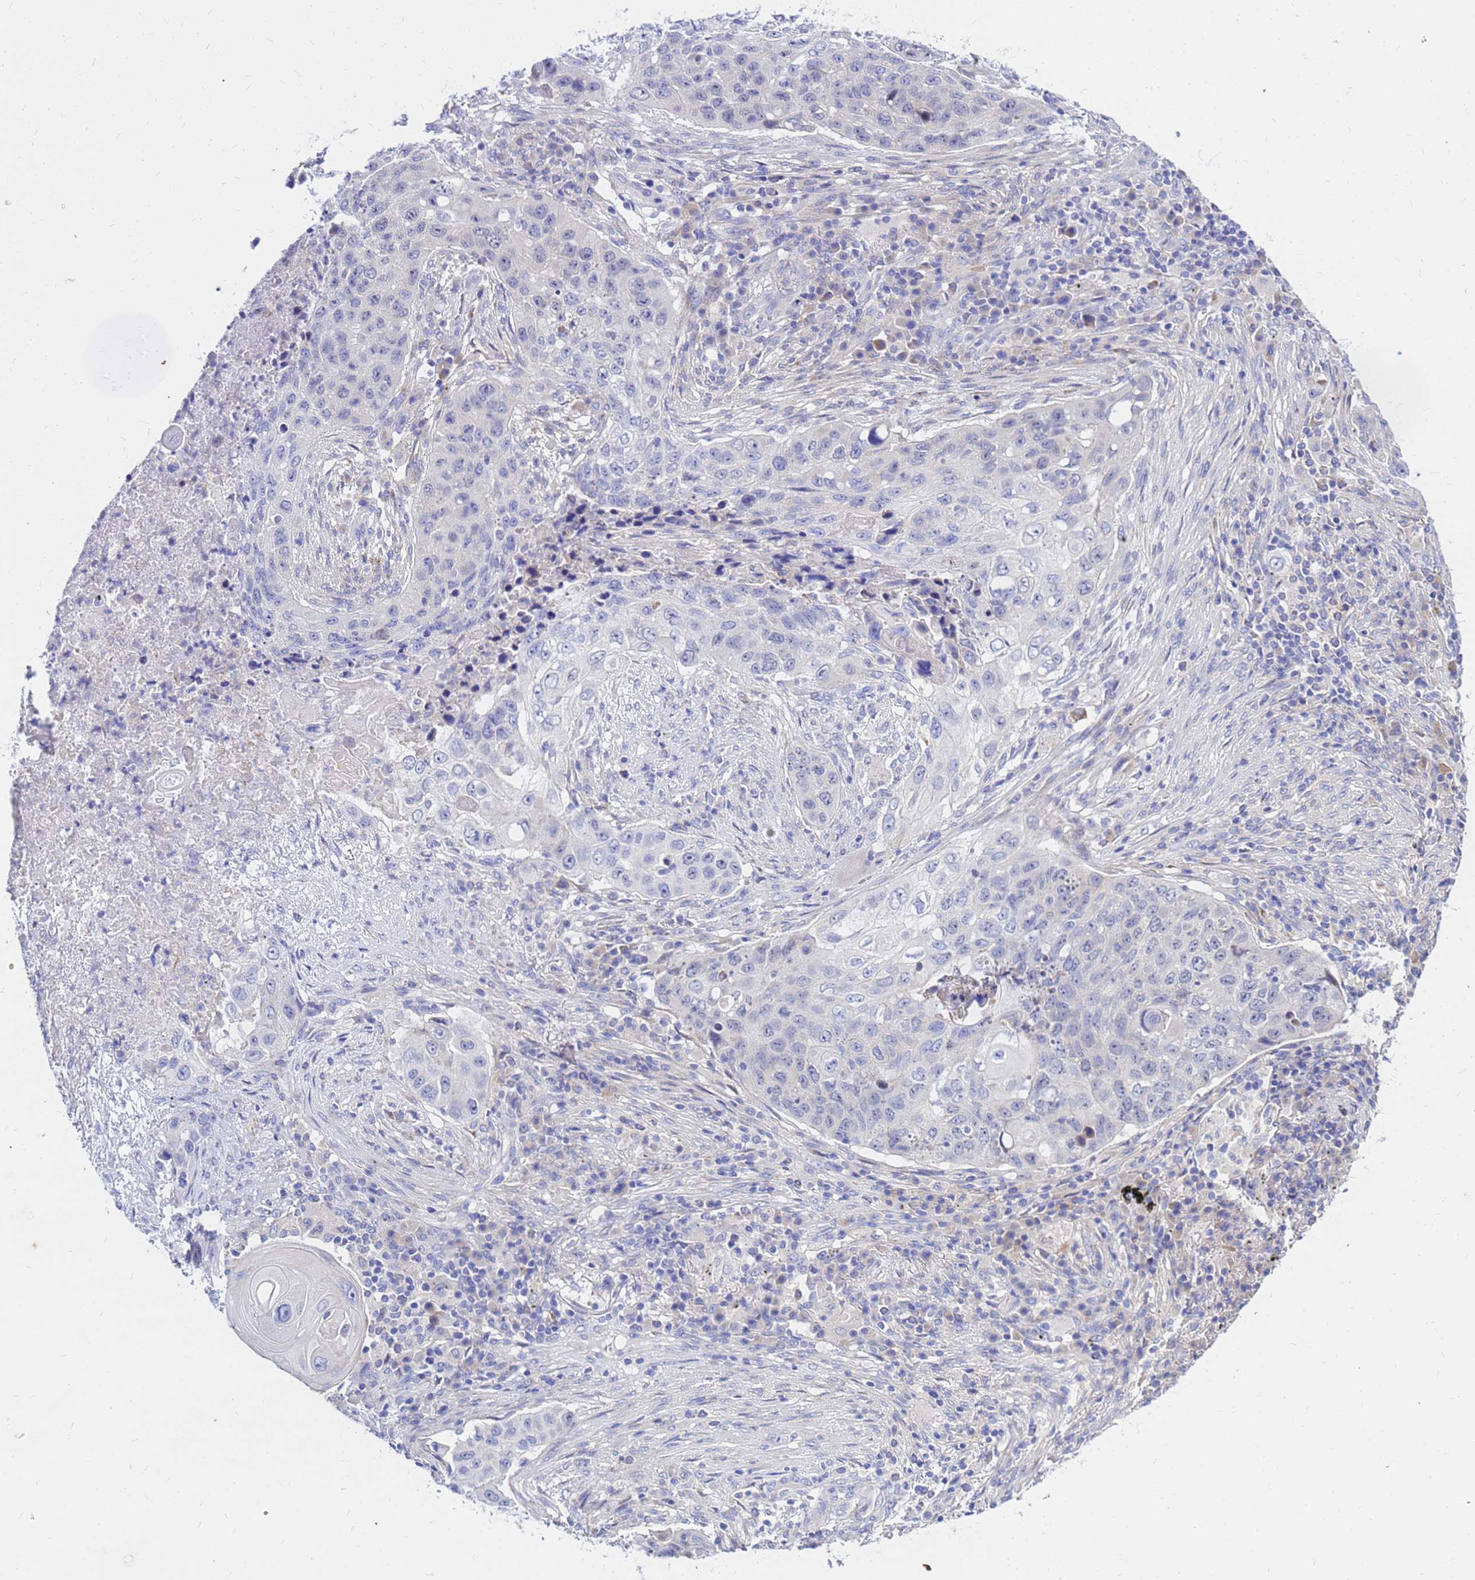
{"staining": {"intensity": "negative", "quantity": "none", "location": "none"}, "tissue": "lung cancer", "cell_type": "Tumor cells", "image_type": "cancer", "snomed": [{"axis": "morphology", "description": "Squamous cell carcinoma, NOS"}, {"axis": "topography", "description": "Lung"}], "caption": "This is an IHC image of lung squamous cell carcinoma. There is no staining in tumor cells.", "gene": "HERC5", "patient": {"sex": "female", "age": 63}}